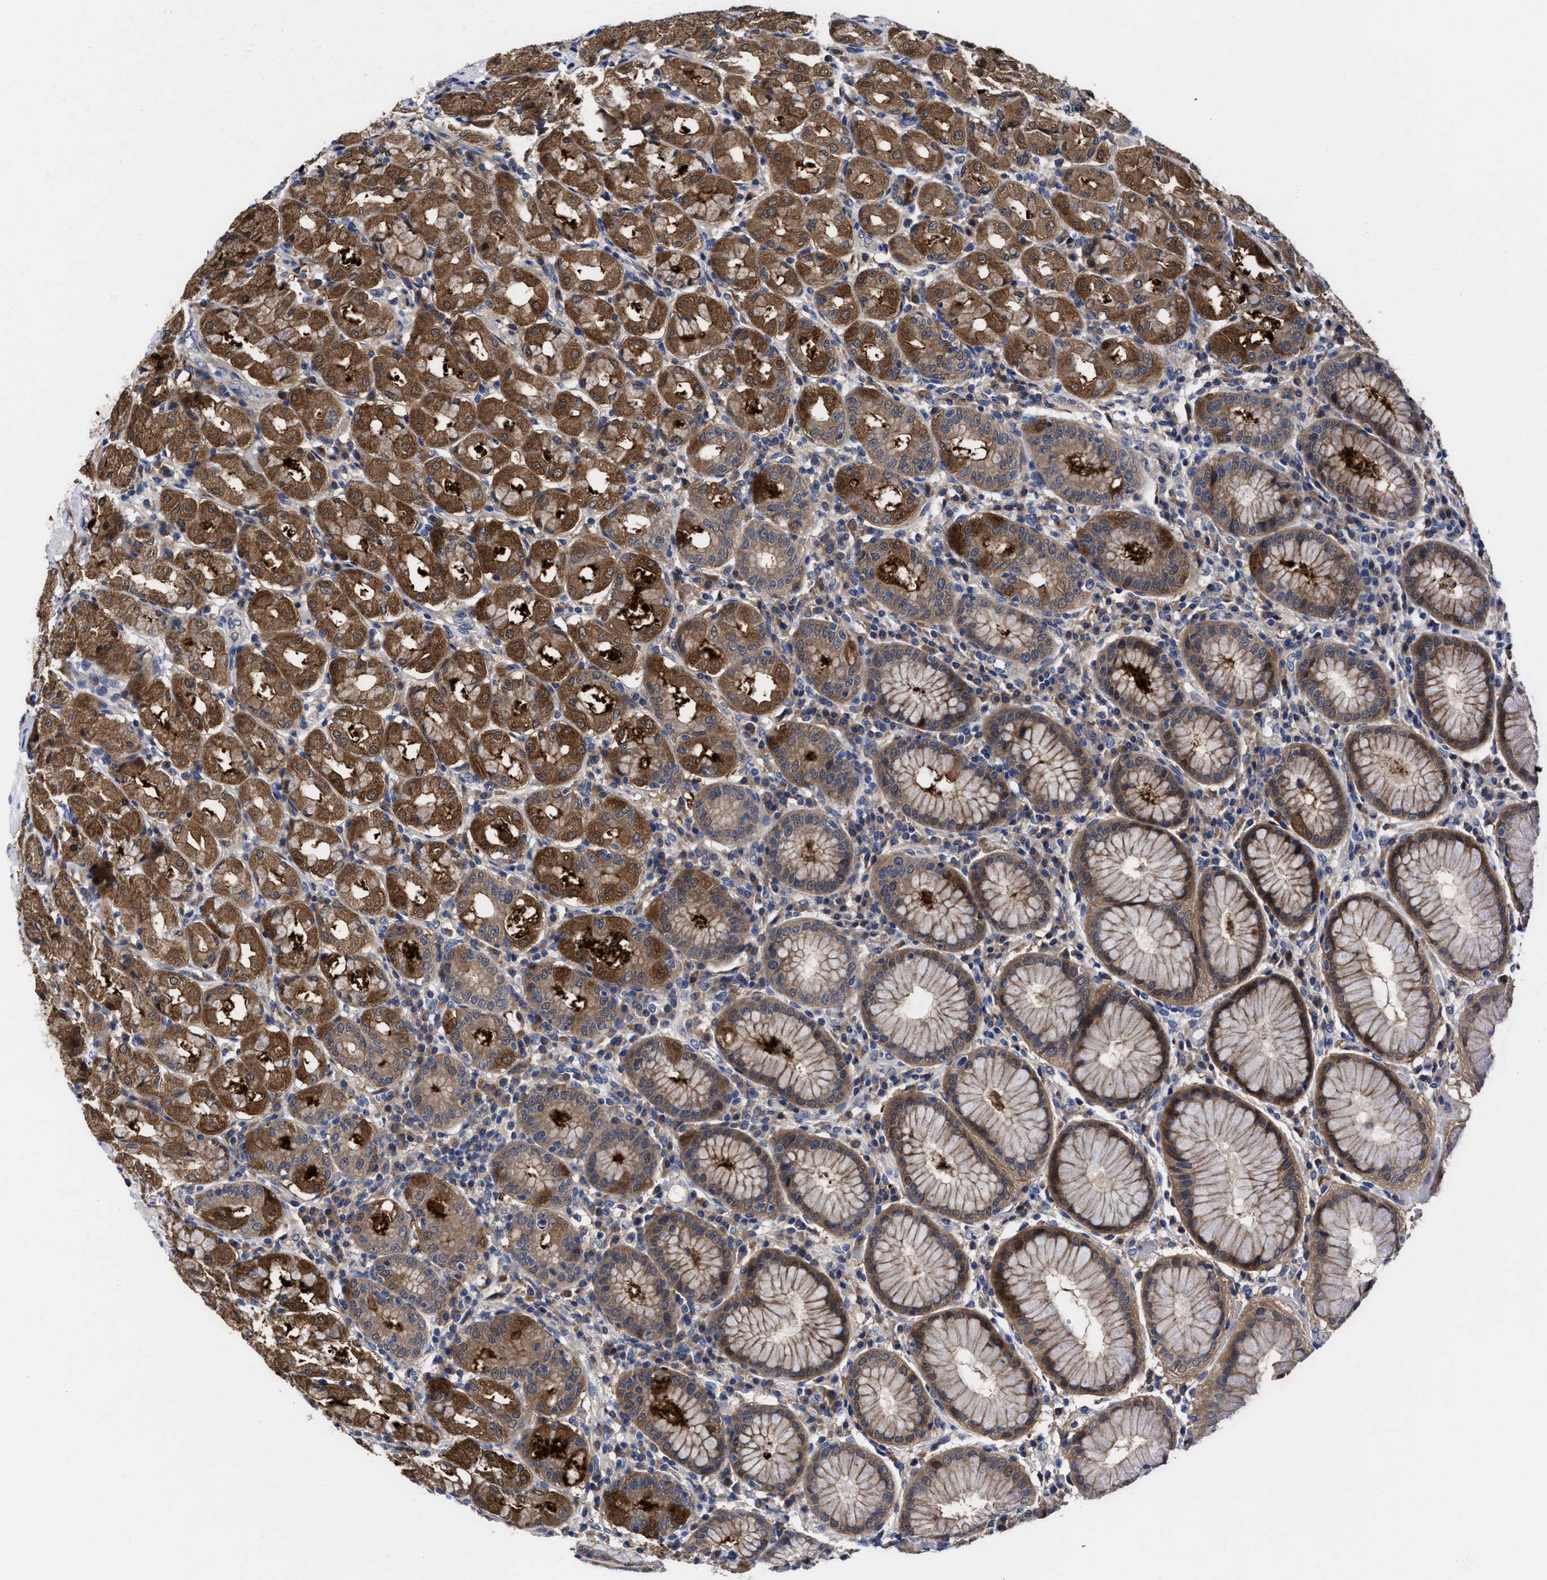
{"staining": {"intensity": "strong", "quantity": "25%-75%", "location": "cytoplasmic/membranous"}, "tissue": "stomach", "cell_type": "Glandular cells", "image_type": "normal", "snomed": [{"axis": "morphology", "description": "Normal tissue, NOS"}, {"axis": "topography", "description": "Stomach"}, {"axis": "topography", "description": "Stomach, lower"}], "caption": "The image demonstrates immunohistochemical staining of benign stomach. There is strong cytoplasmic/membranous positivity is appreciated in approximately 25%-75% of glandular cells. (Stains: DAB (3,3'-diaminobenzidine) in brown, nuclei in blue, Microscopy: brightfield microscopy at high magnification).", "gene": "TXNDC17", "patient": {"sex": "female", "age": 56}}